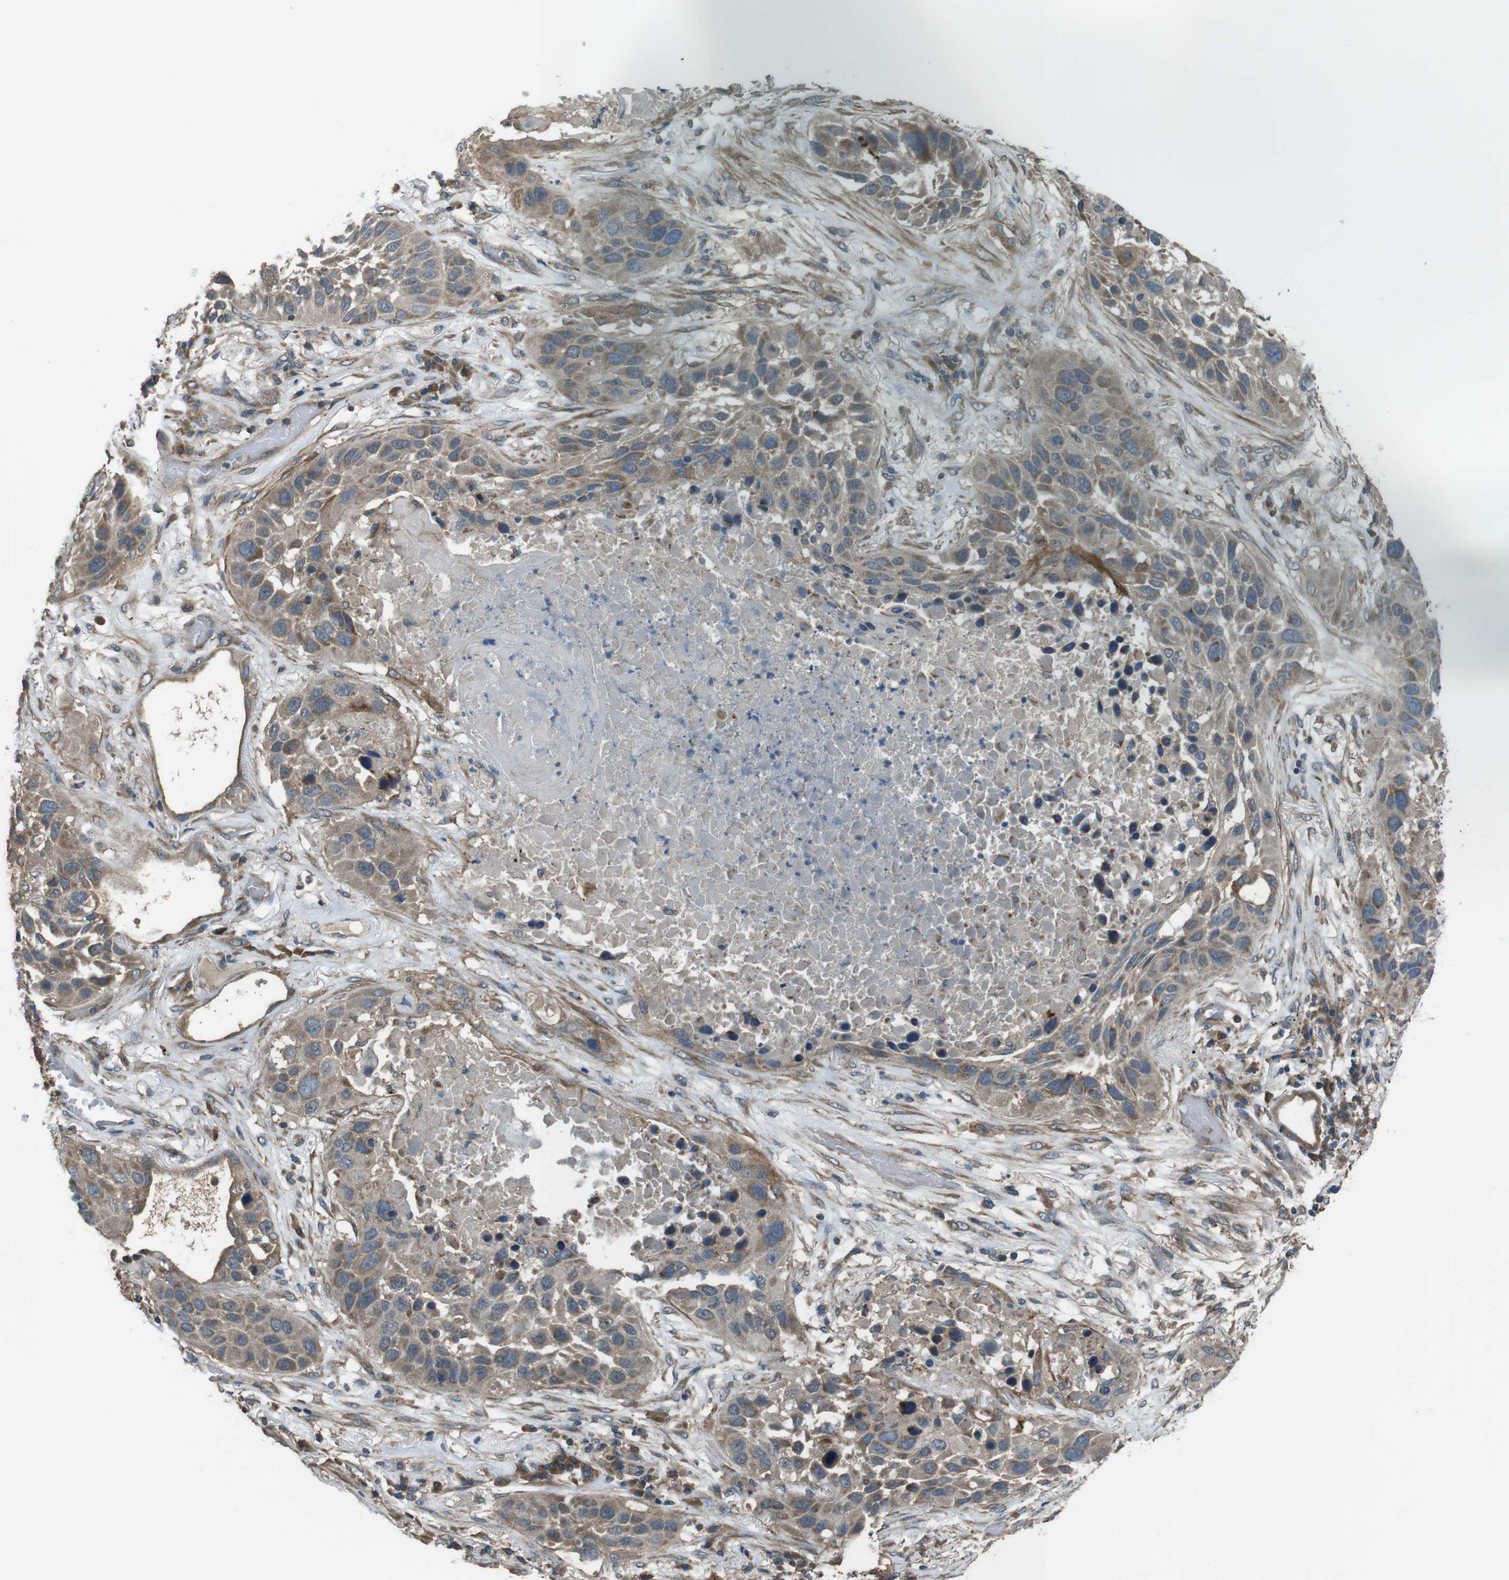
{"staining": {"intensity": "moderate", "quantity": "25%-75%", "location": "cytoplasmic/membranous"}, "tissue": "lung cancer", "cell_type": "Tumor cells", "image_type": "cancer", "snomed": [{"axis": "morphology", "description": "Squamous cell carcinoma, NOS"}, {"axis": "topography", "description": "Lung"}], "caption": "Squamous cell carcinoma (lung) stained for a protein reveals moderate cytoplasmic/membranous positivity in tumor cells.", "gene": "FUT2", "patient": {"sex": "male", "age": 57}}